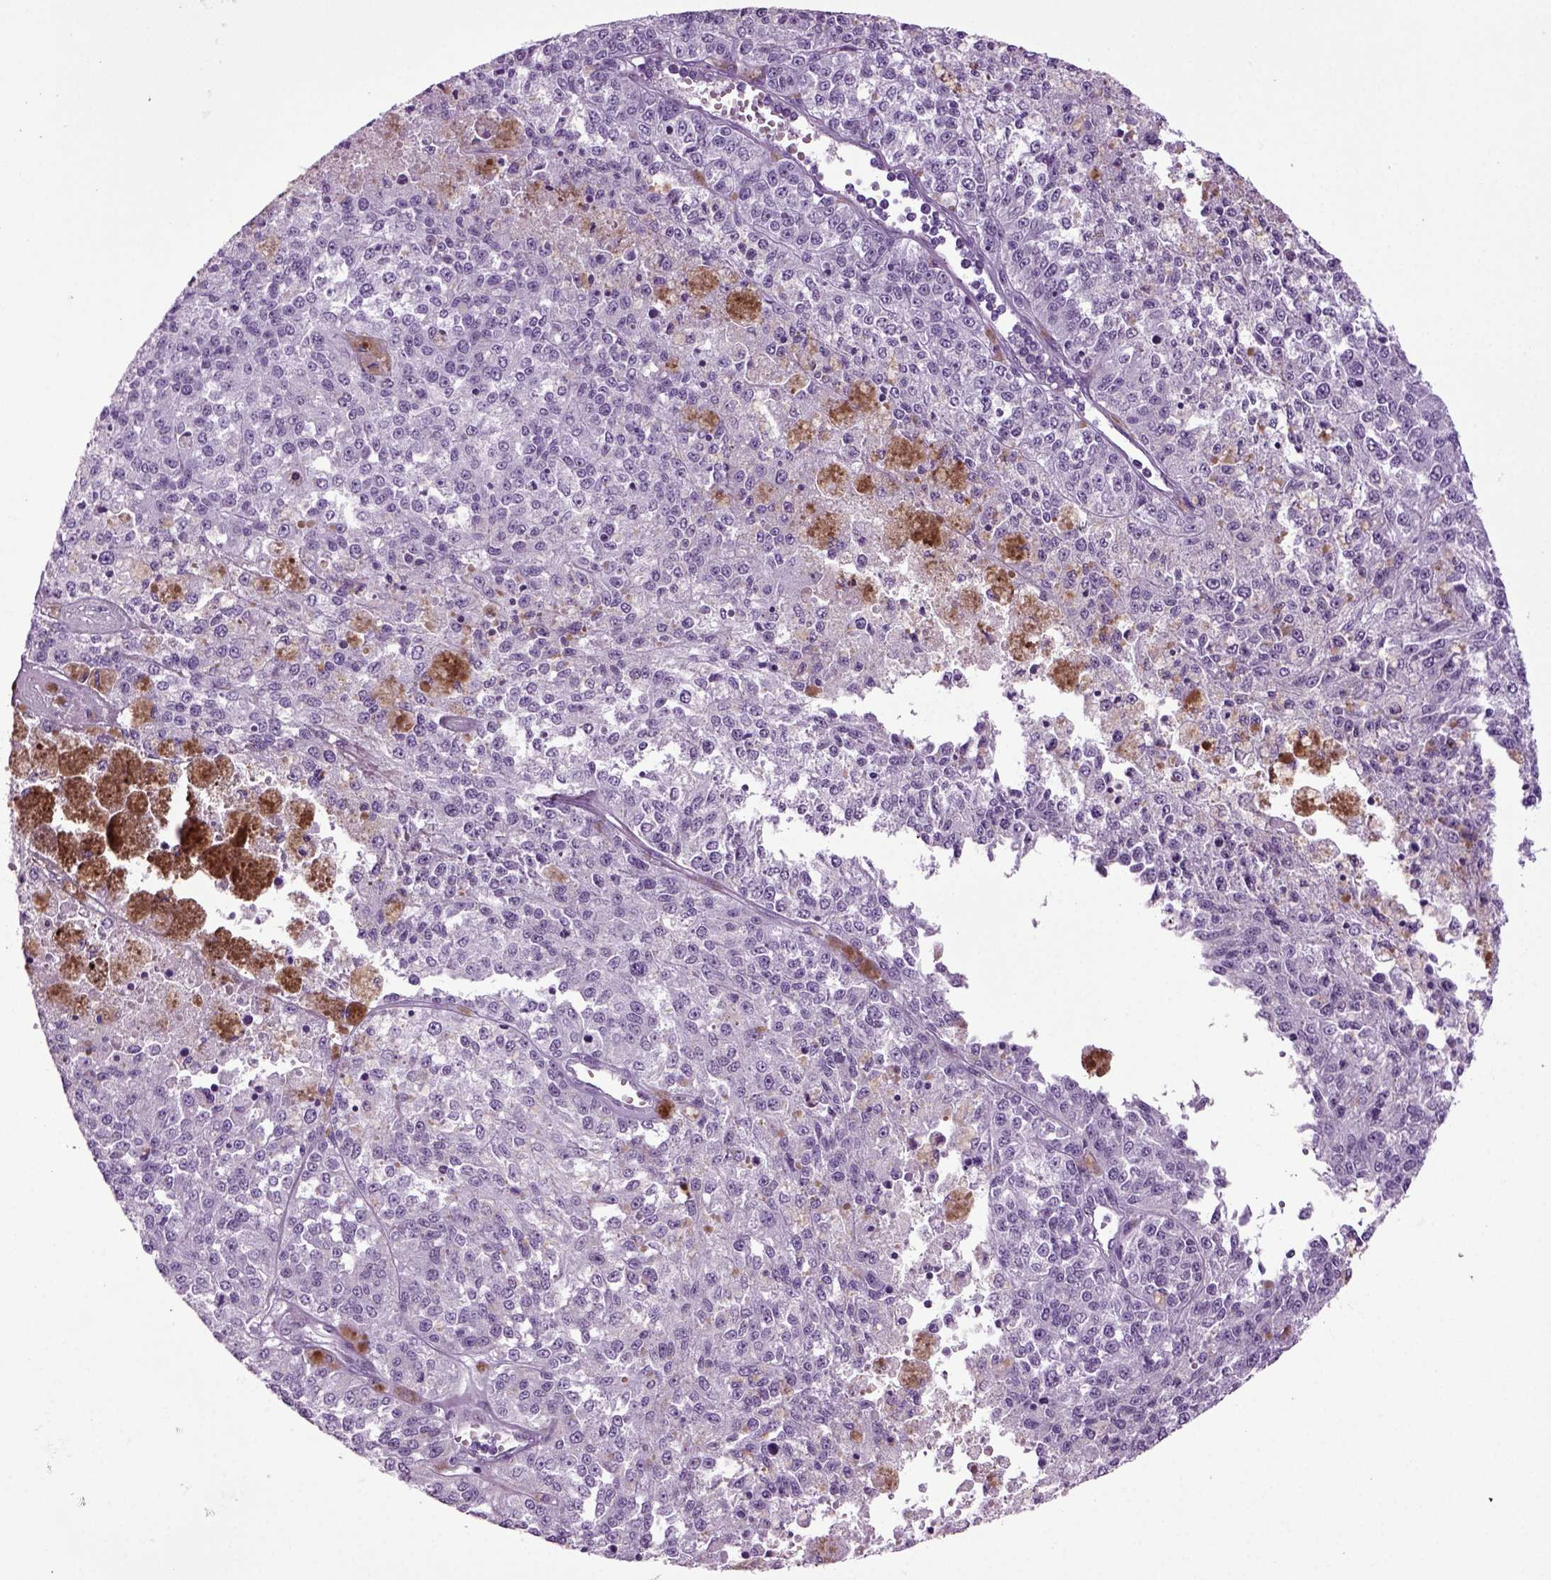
{"staining": {"intensity": "negative", "quantity": "none", "location": "none"}, "tissue": "melanoma", "cell_type": "Tumor cells", "image_type": "cancer", "snomed": [{"axis": "morphology", "description": "Malignant melanoma, Metastatic site"}, {"axis": "topography", "description": "Lymph node"}], "caption": "This histopathology image is of melanoma stained with immunohistochemistry (IHC) to label a protein in brown with the nuclei are counter-stained blue. There is no expression in tumor cells.", "gene": "RFX3", "patient": {"sex": "female", "age": 64}}